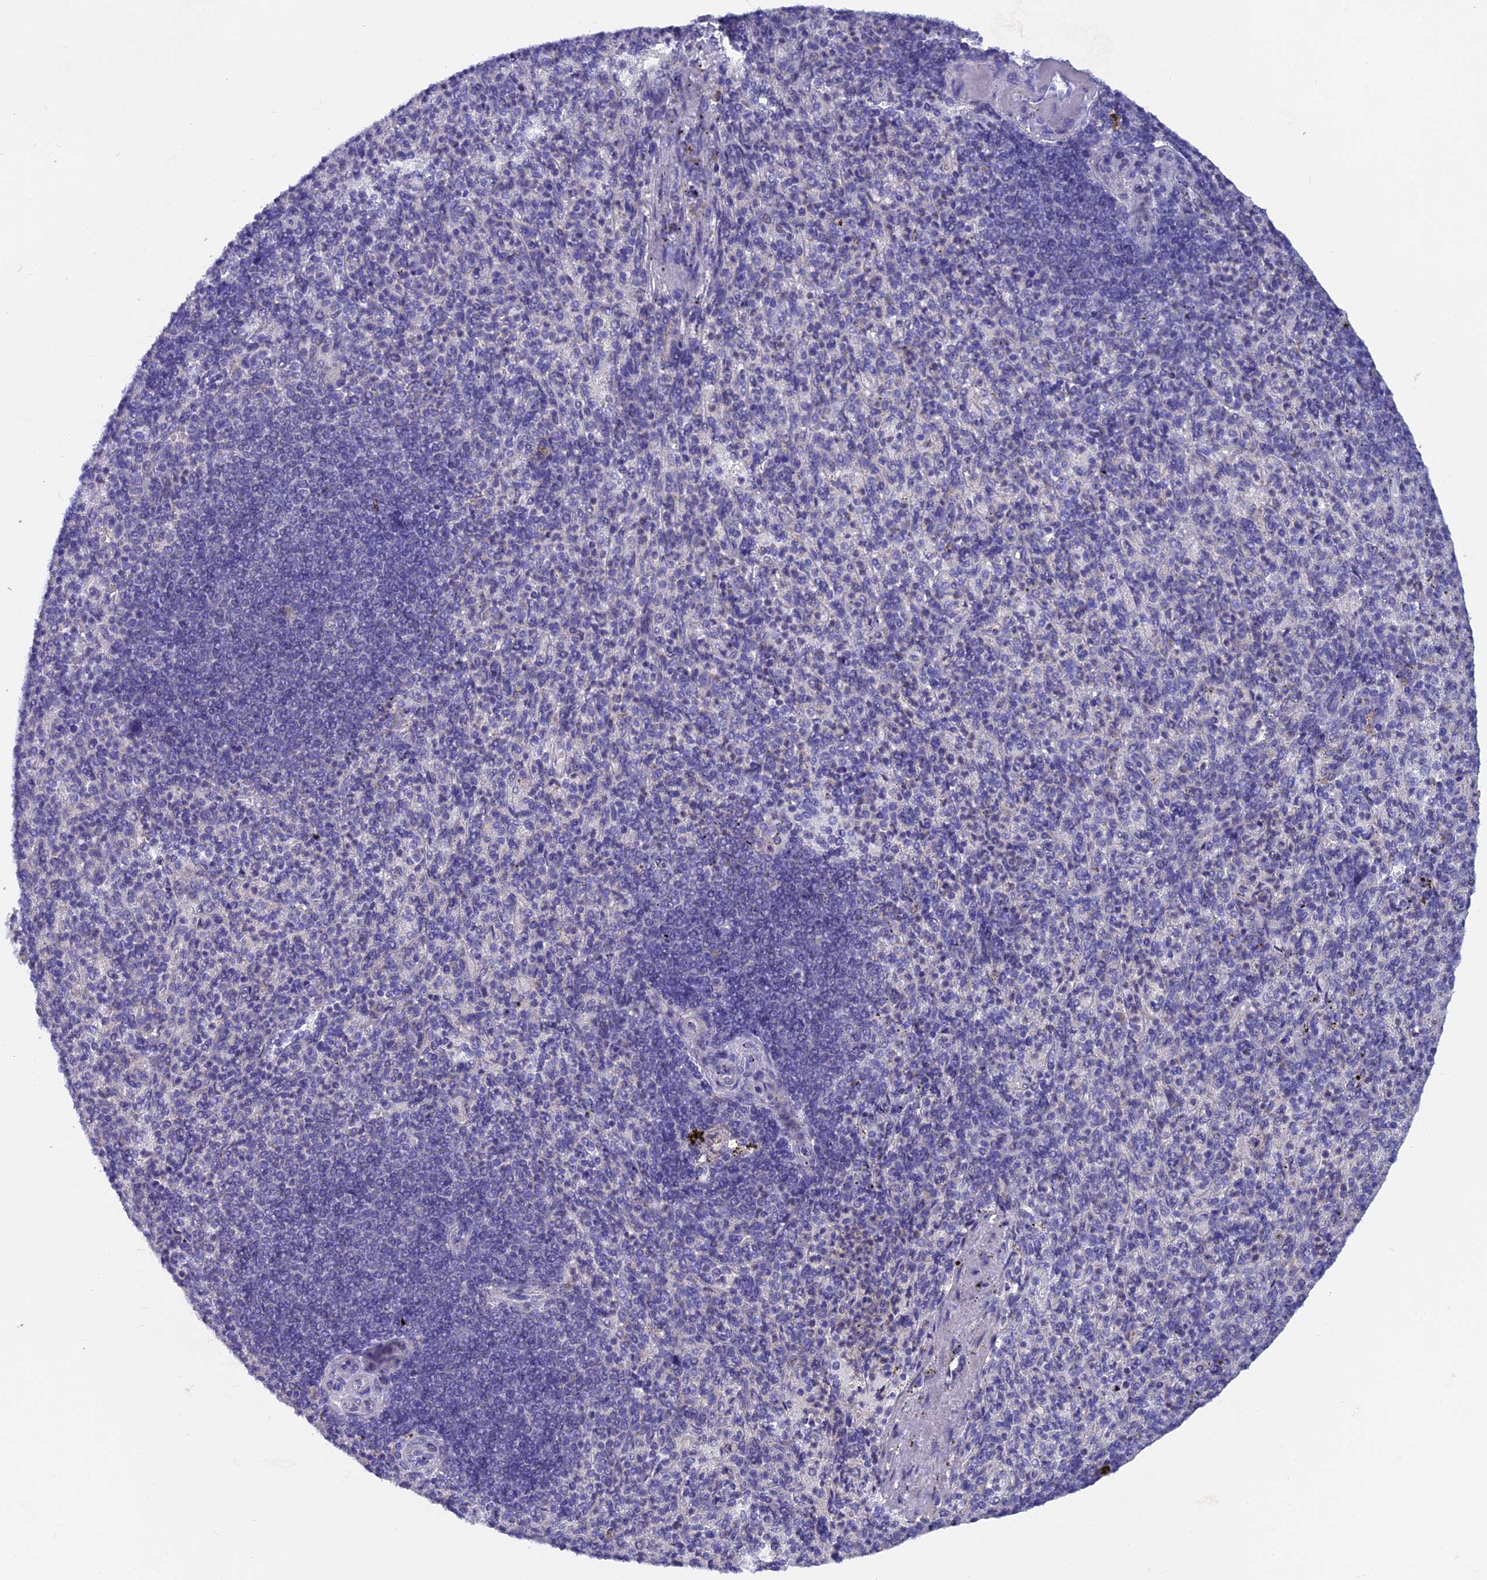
{"staining": {"intensity": "negative", "quantity": "none", "location": "none"}, "tissue": "spleen", "cell_type": "Cells in red pulp", "image_type": "normal", "snomed": [{"axis": "morphology", "description": "Normal tissue, NOS"}, {"axis": "topography", "description": "Spleen"}], "caption": "Immunohistochemical staining of unremarkable human spleen reveals no significant expression in cells in red pulp.", "gene": "AK4P3", "patient": {"sex": "female", "age": 74}}